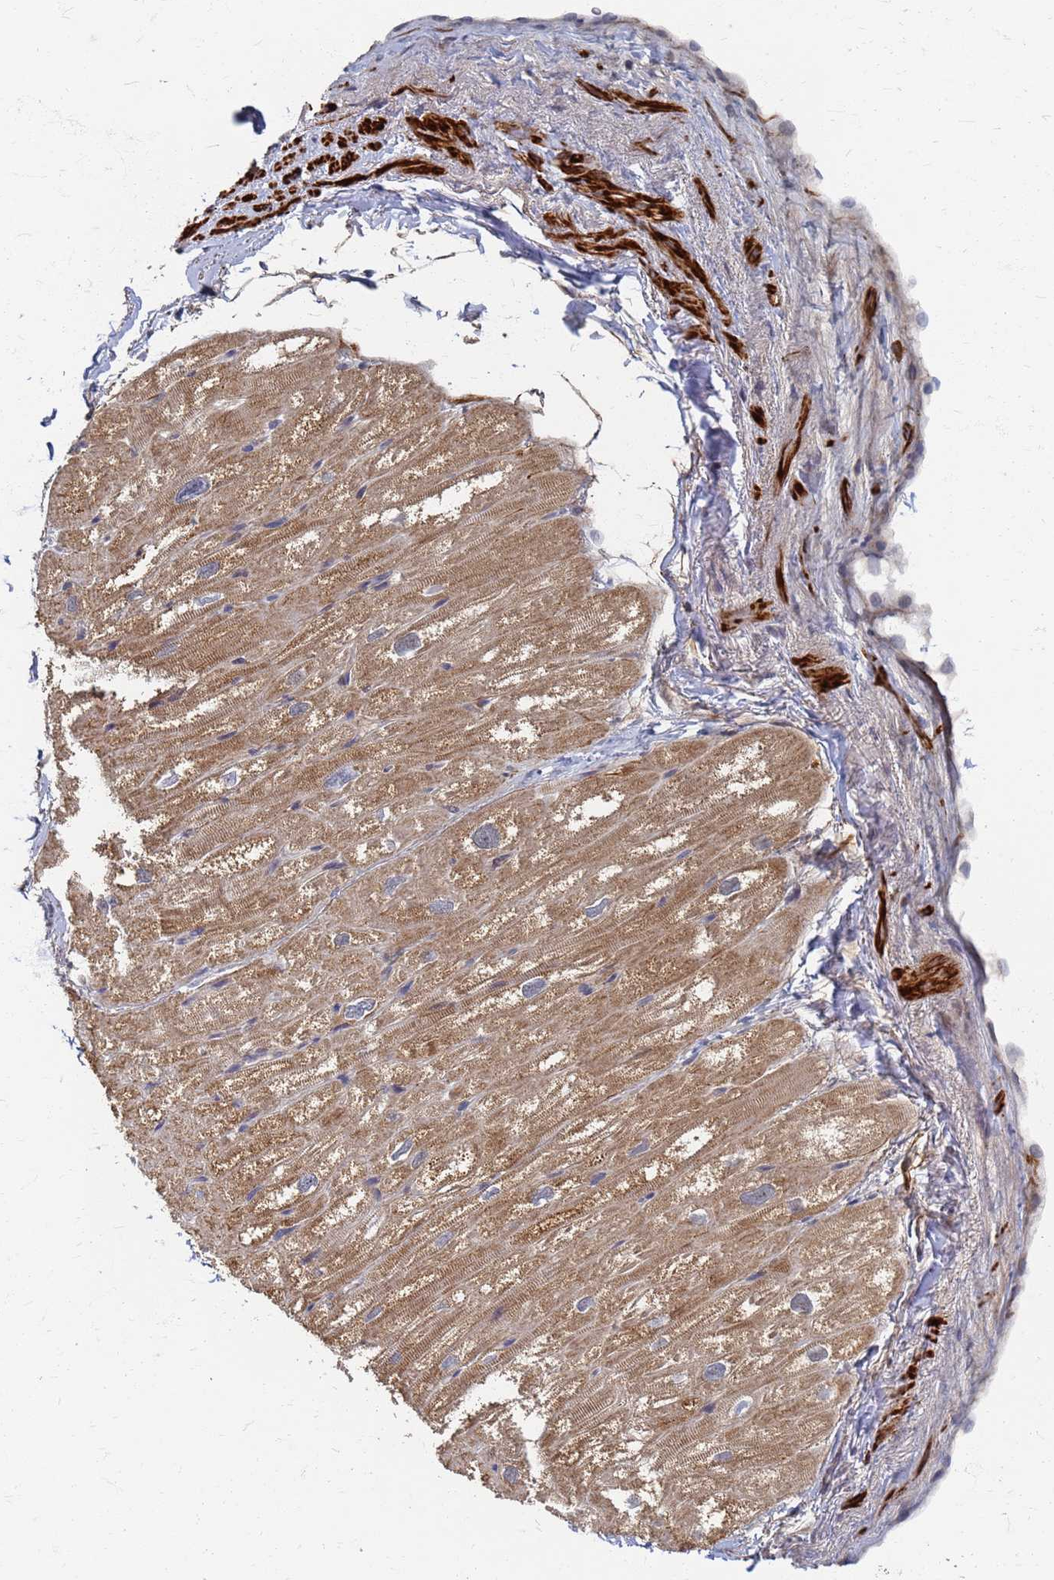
{"staining": {"intensity": "moderate", "quantity": "25%-75%", "location": "cytoplasmic/membranous"}, "tissue": "heart muscle", "cell_type": "Cardiomyocytes", "image_type": "normal", "snomed": [{"axis": "morphology", "description": "Normal tissue, NOS"}, {"axis": "topography", "description": "Heart"}], "caption": "Human heart muscle stained with a brown dye shows moderate cytoplasmic/membranous positive positivity in approximately 25%-75% of cardiomyocytes.", "gene": "ATPAF1", "patient": {"sex": "male", "age": 50}}